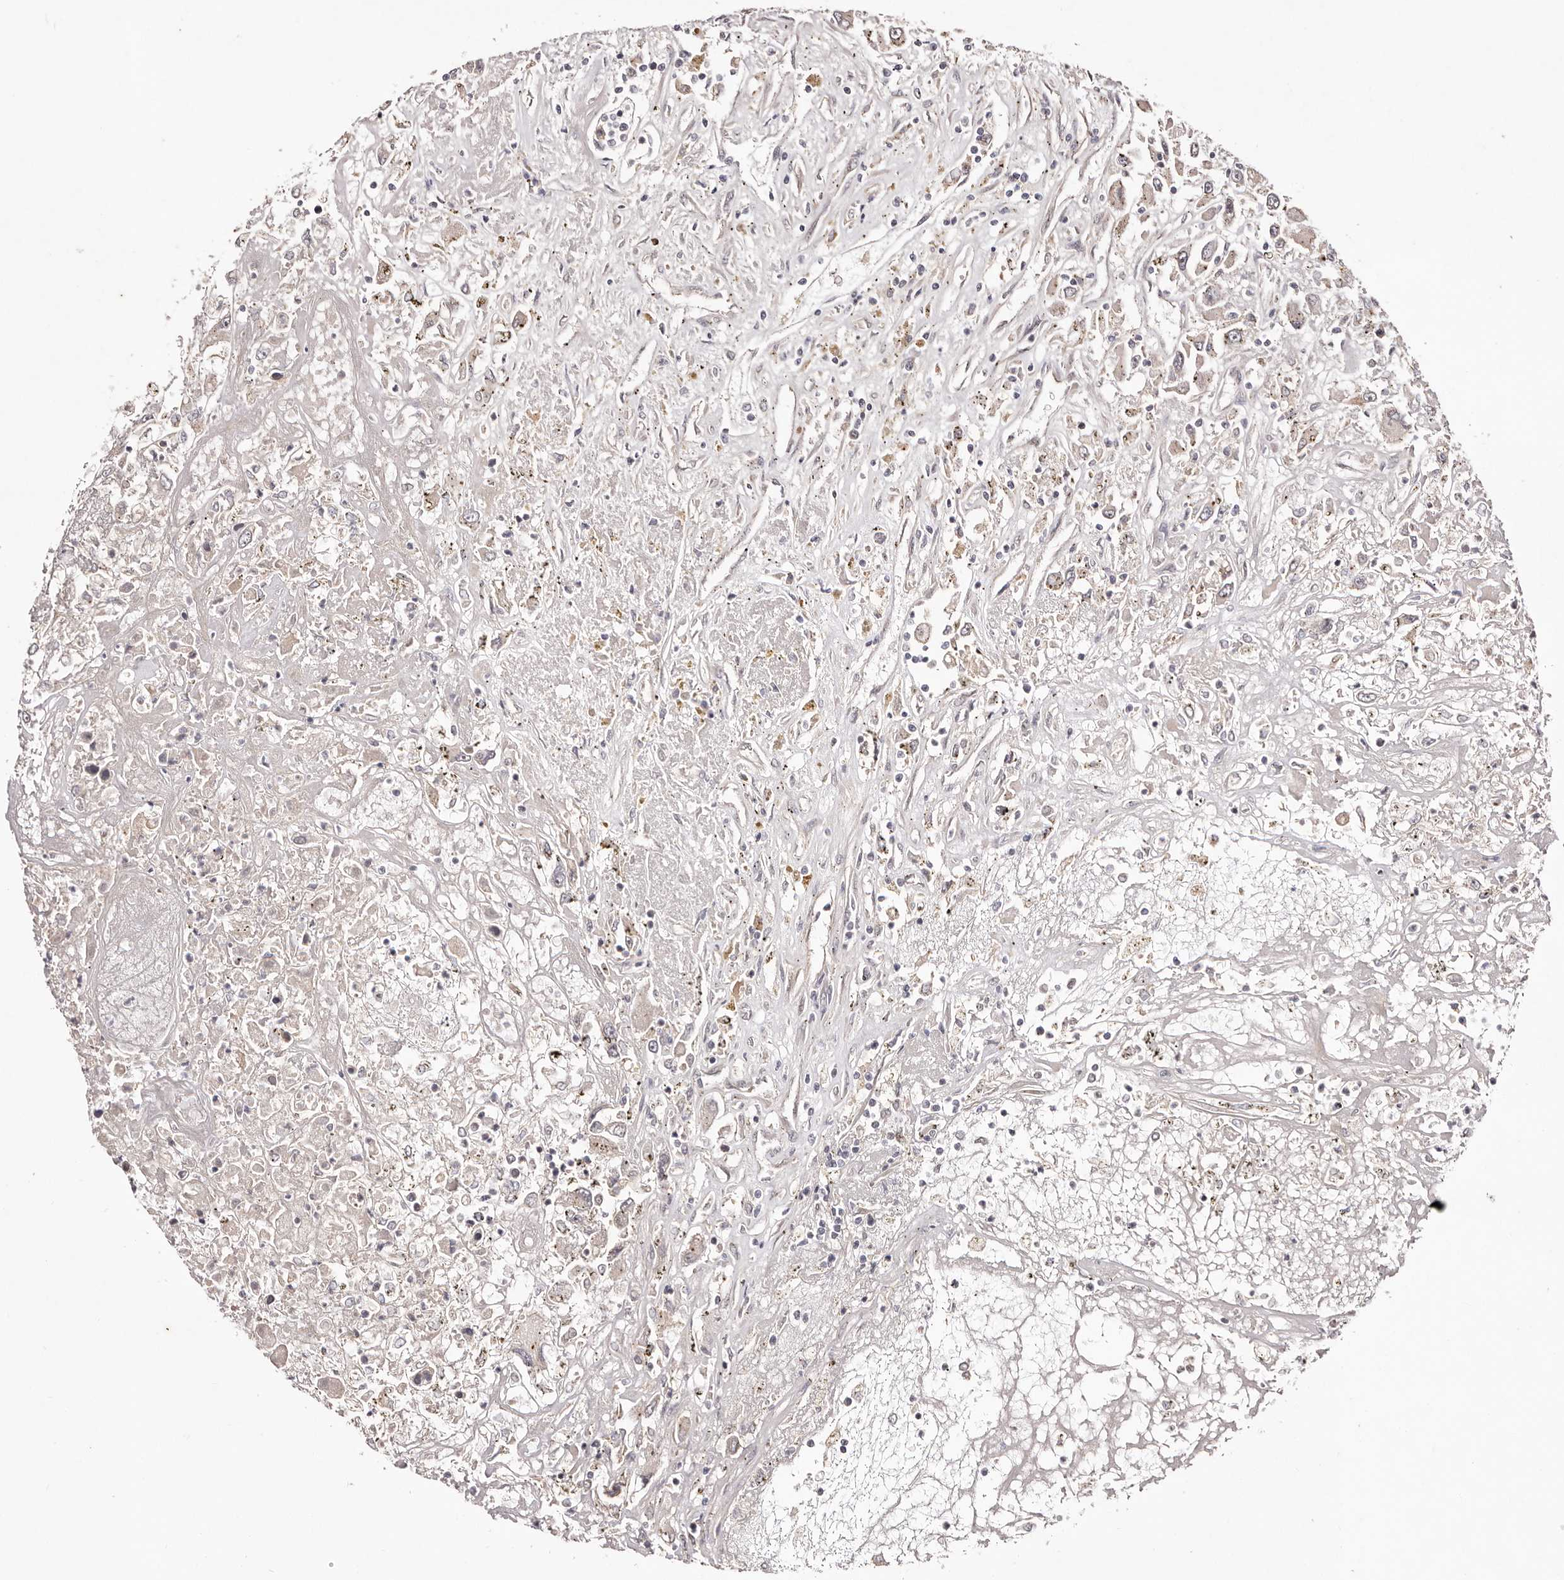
{"staining": {"intensity": "negative", "quantity": "none", "location": "none"}, "tissue": "renal cancer", "cell_type": "Tumor cells", "image_type": "cancer", "snomed": [{"axis": "morphology", "description": "Adenocarcinoma, NOS"}, {"axis": "topography", "description": "Kidney"}], "caption": "Human renal adenocarcinoma stained for a protein using immunohistochemistry (IHC) exhibits no positivity in tumor cells.", "gene": "EGR3", "patient": {"sex": "female", "age": 52}}